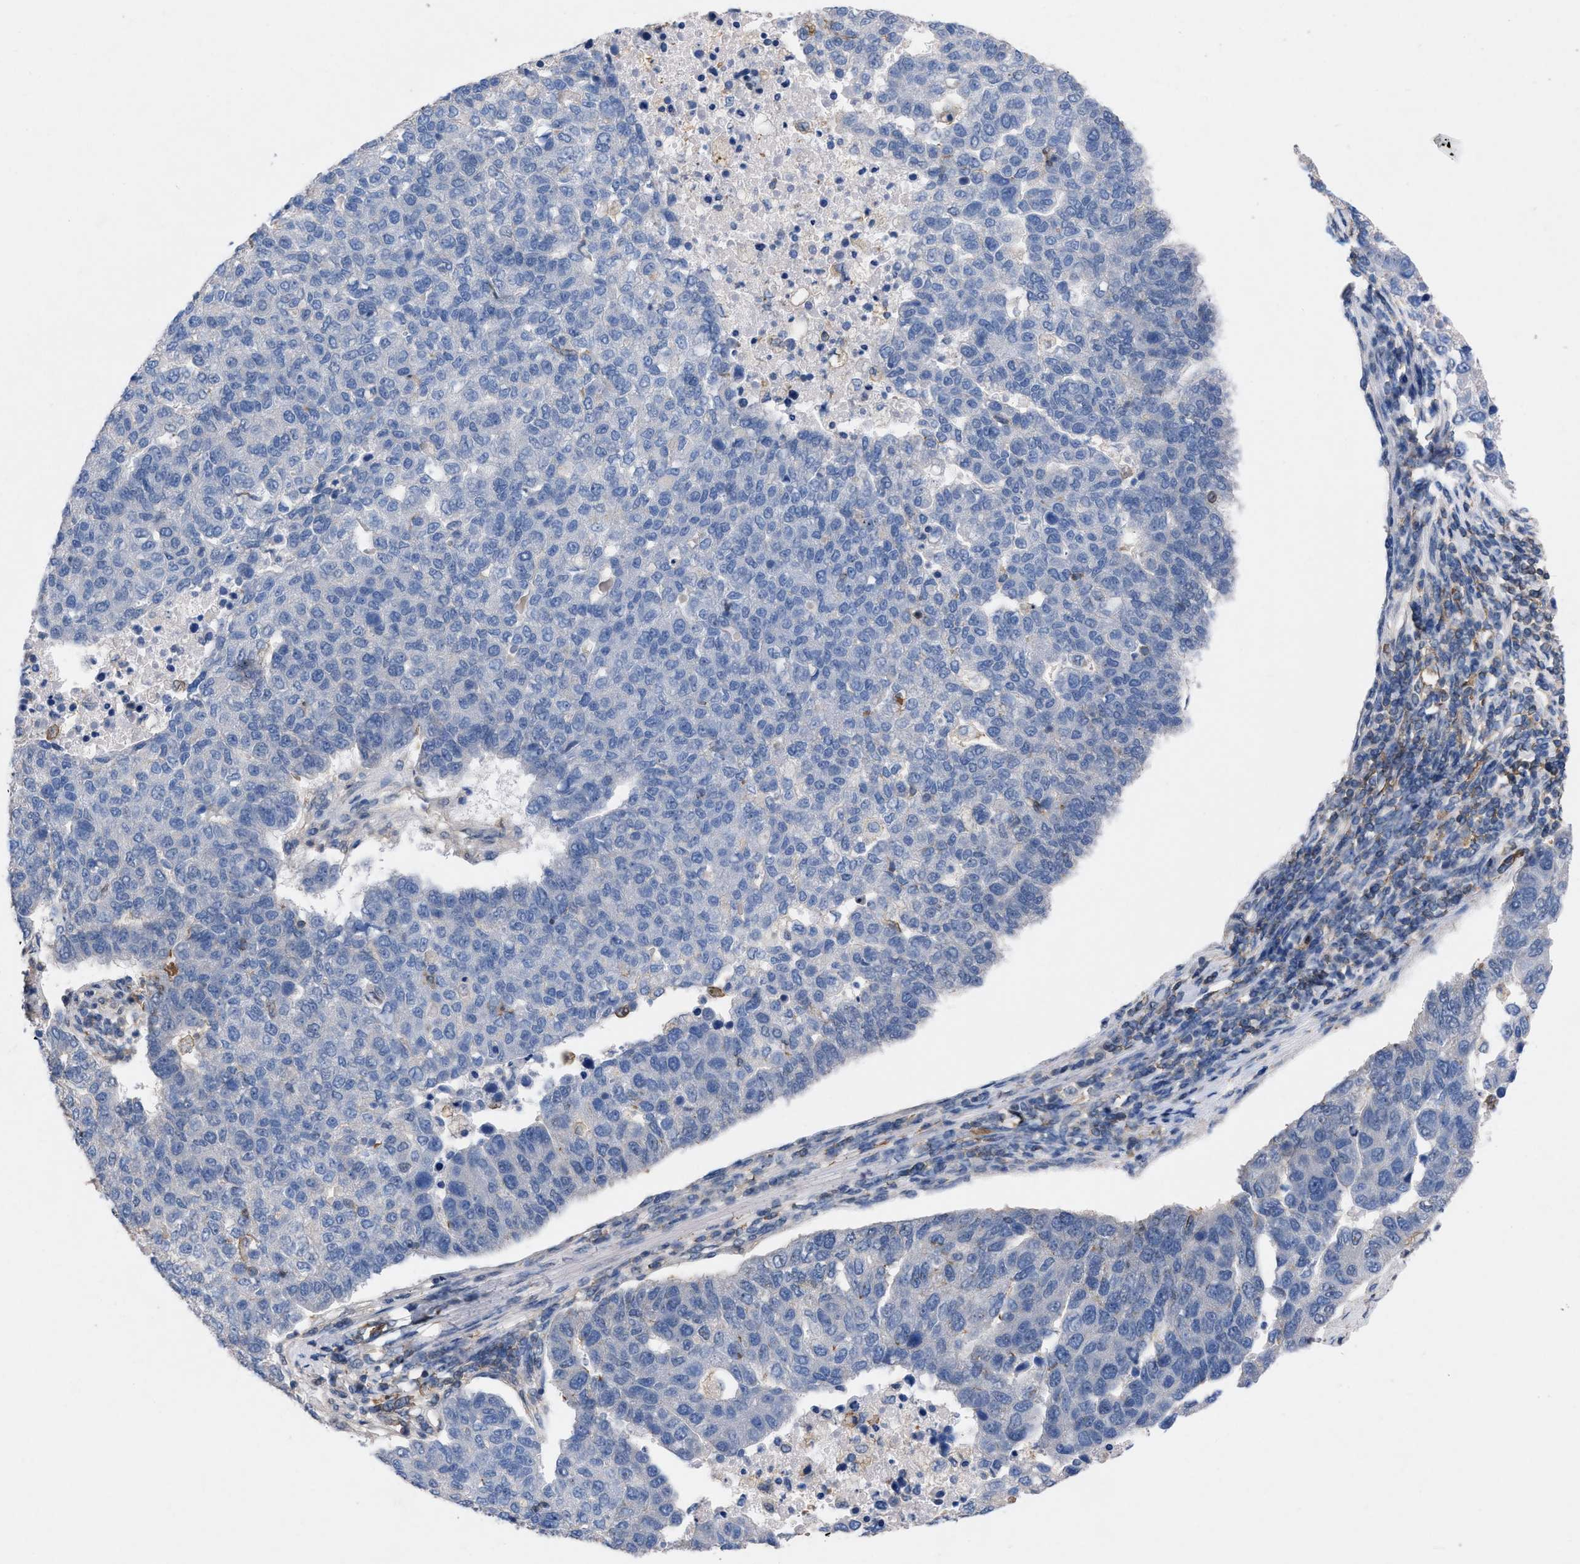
{"staining": {"intensity": "negative", "quantity": "none", "location": "none"}, "tissue": "pancreatic cancer", "cell_type": "Tumor cells", "image_type": "cancer", "snomed": [{"axis": "morphology", "description": "Adenocarcinoma, NOS"}, {"axis": "topography", "description": "Pancreas"}], "caption": "Photomicrograph shows no significant protein positivity in tumor cells of pancreatic cancer (adenocarcinoma).", "gene": "TMEM131", "patient": {"sex": "female", "age": 61}}